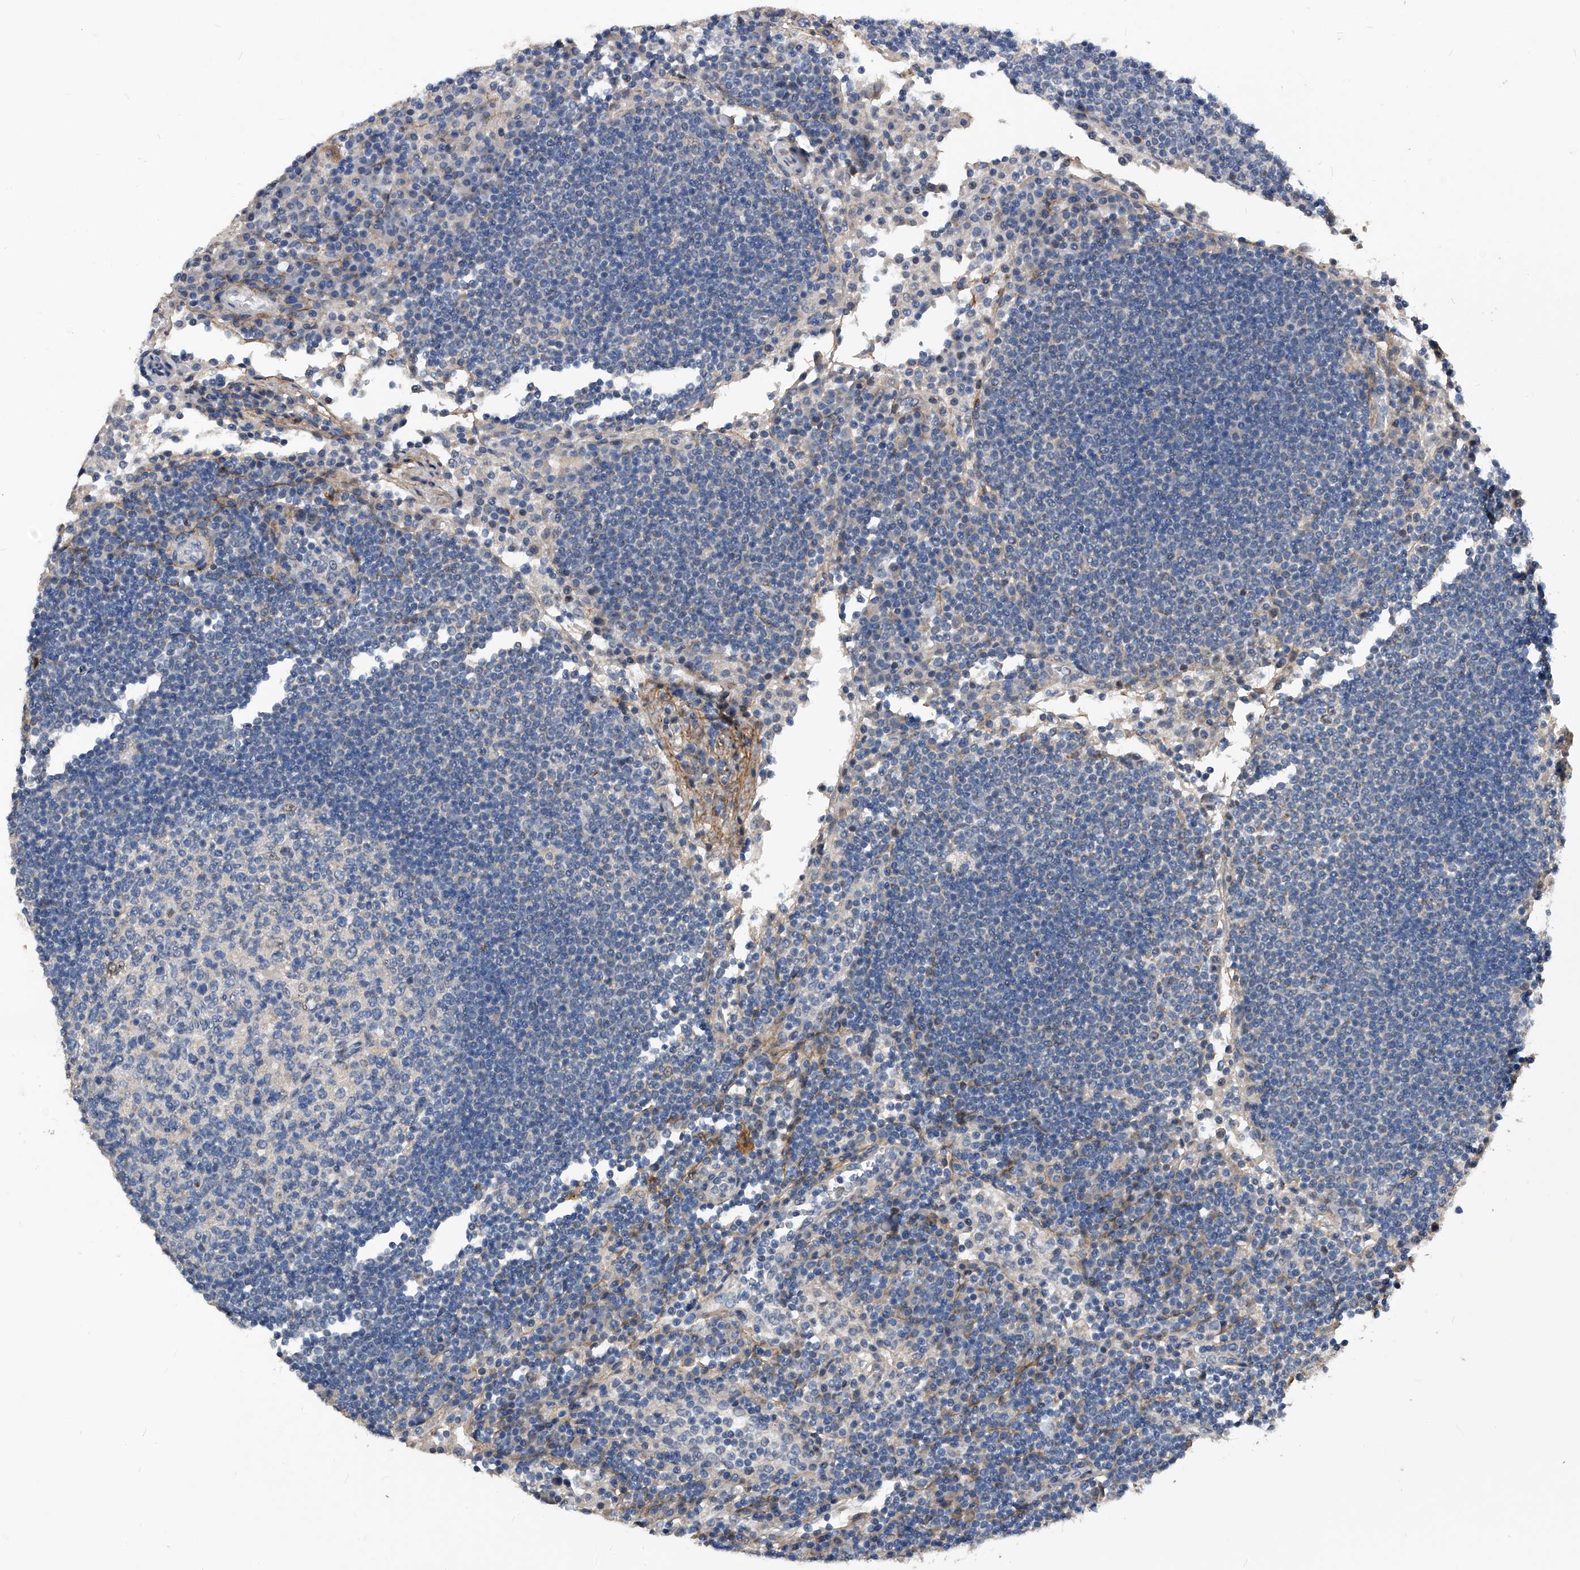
{"staining": {"intensity": "negative", "quantity": "none", "location": "none"}, "tissue": "lymph node", "cell_type": "Germinal center cells", "image_type": "normal", "snomed": [{"axis": "morphology", "description": "Normal tissue, NOS"}, {"axis": "topography", "description": "Lymph node"}], "caption": "Protein analysis of unremarkable lymph node reveals no significant expression in germinal center cells.", "gene": "PHACTR1", "patient": {"sex": "female", "age": 53}}